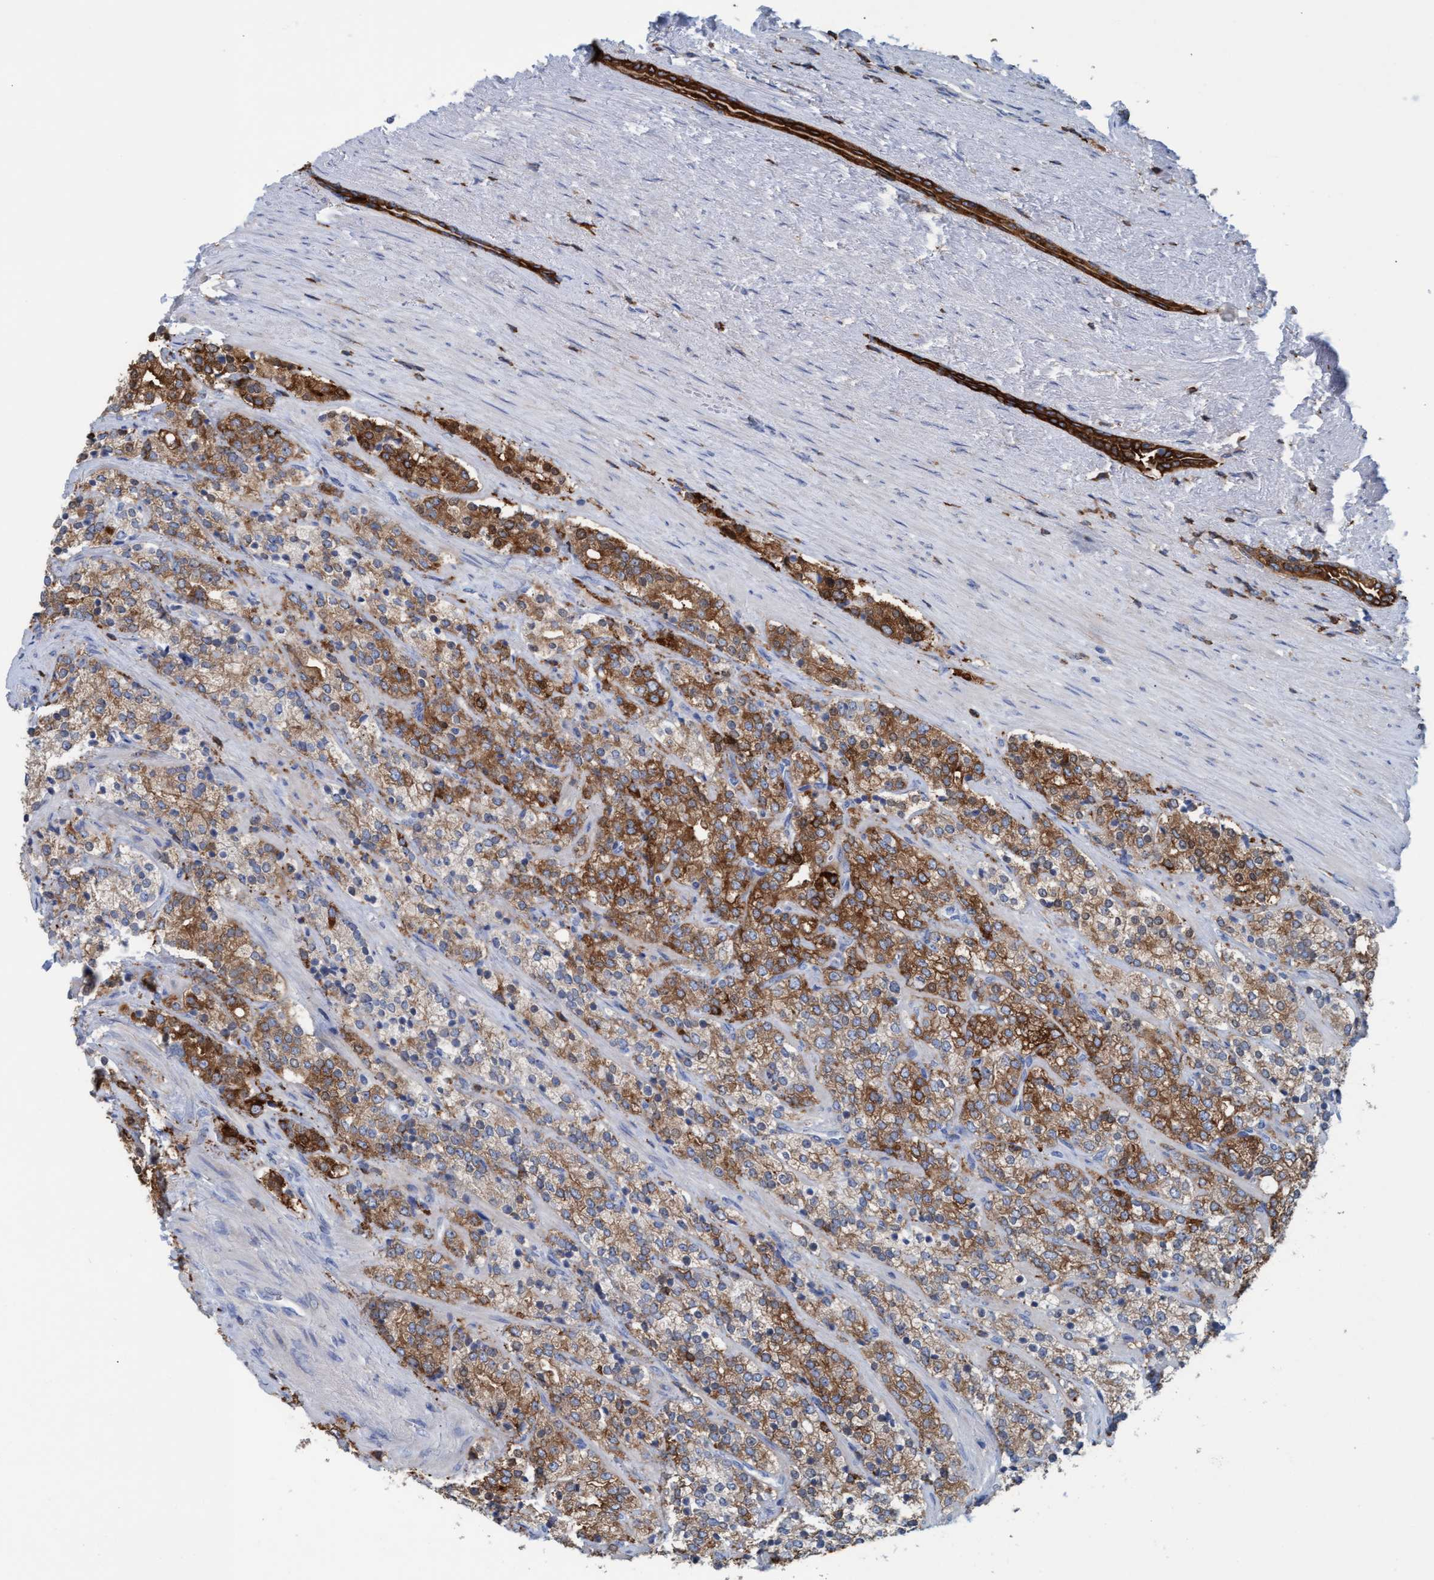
{"staining": {"intensity": "moderate", "quantity": ">75%", "location": "cytoplasmic/membranous"}, "tissue": "prostate cancer", "cell_type": "Tumor cells", "image_type": "cancer", "snomed": [{"axis": "morphology", "description": "Adenocarcinoma, High grade"}, {"axis": "topography", "description": "Prostate"}], "caption": "Immunohistochemical staining of prostate cancer demonstrates moderate cytoplasmic/membranous protein expression in approximately >75% of tumor cells.", "gene": "EZR", "patient": {"sex": "male", "age": 71}}